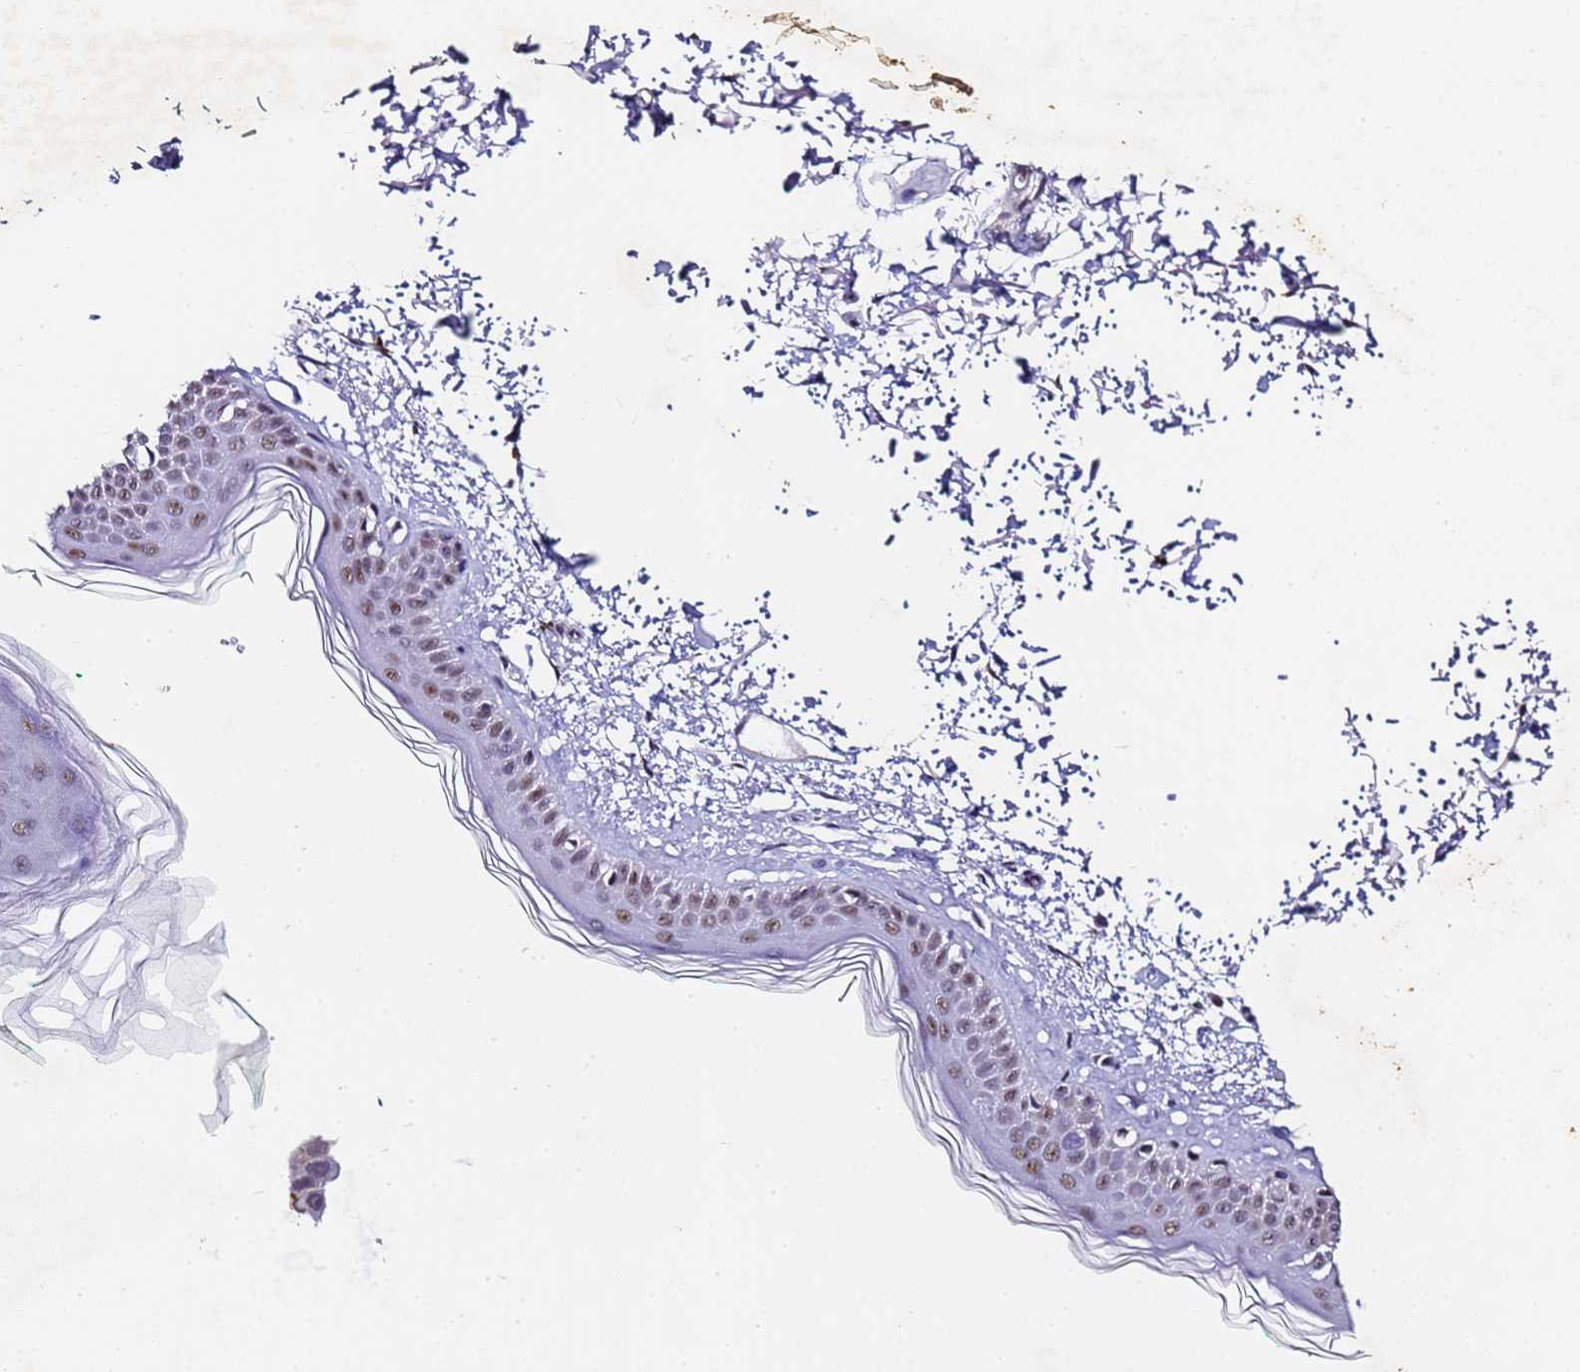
{"staining": {"intensity": "negative", "quantity": "none", "location": "none"}, "tissue": "skin", "cell_type": "Fibroblasts", "image_type": "normal", "snomed": [{"axis": "morphology", "description": "Normal tissue, NOS"}, {"axis": "topography", "description": "Skin"}], "caption": "Photomicrograph shows no significant protein expression in fibroblasts of benign skin. (DAB IHC visualized using brightfield microscopy, high magnification).", "gene": "FNBP4", "patient": {"sex": "male", "age": 66}}